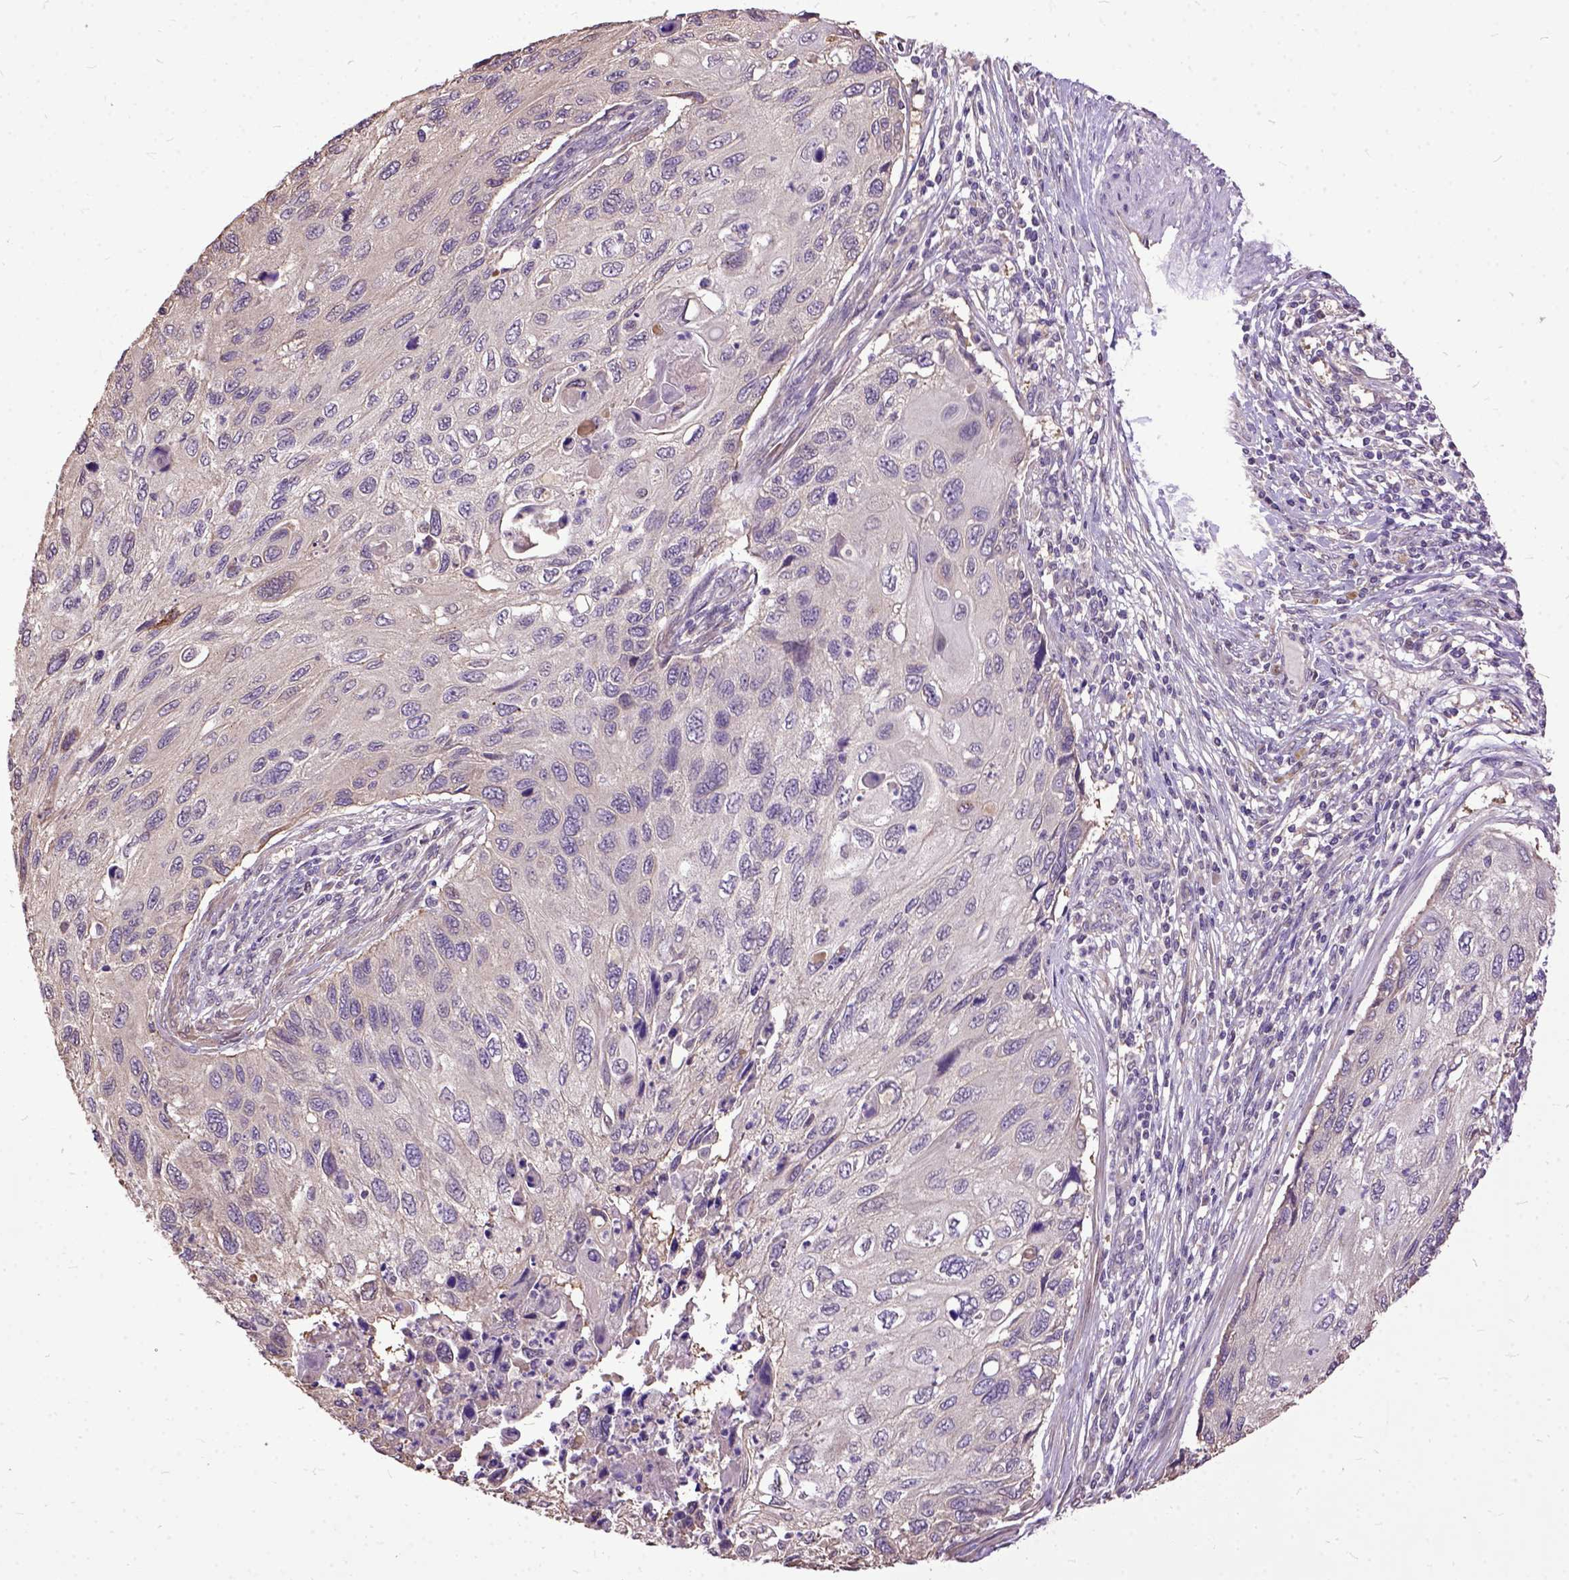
{"staining": {"intensity": "negative", "quantity": "none", "location": "none"}, "tissue": "cervical cancer", "cell_type": "Tumor cells", "image_type": "cancer", "snomed": [{"axis": "morphology", "description": "Squamous cell carcinoma, NOS"}, {"axis": "topography", "description": "Cervix"}], "caption": "IHC histopathology image of human squamous cell carcinoma (cervical) stained for a protein (brown), which reveals no staining in tumor cells.", "gene": "AREG", "patient": {"sex": "female", "age": 70}}